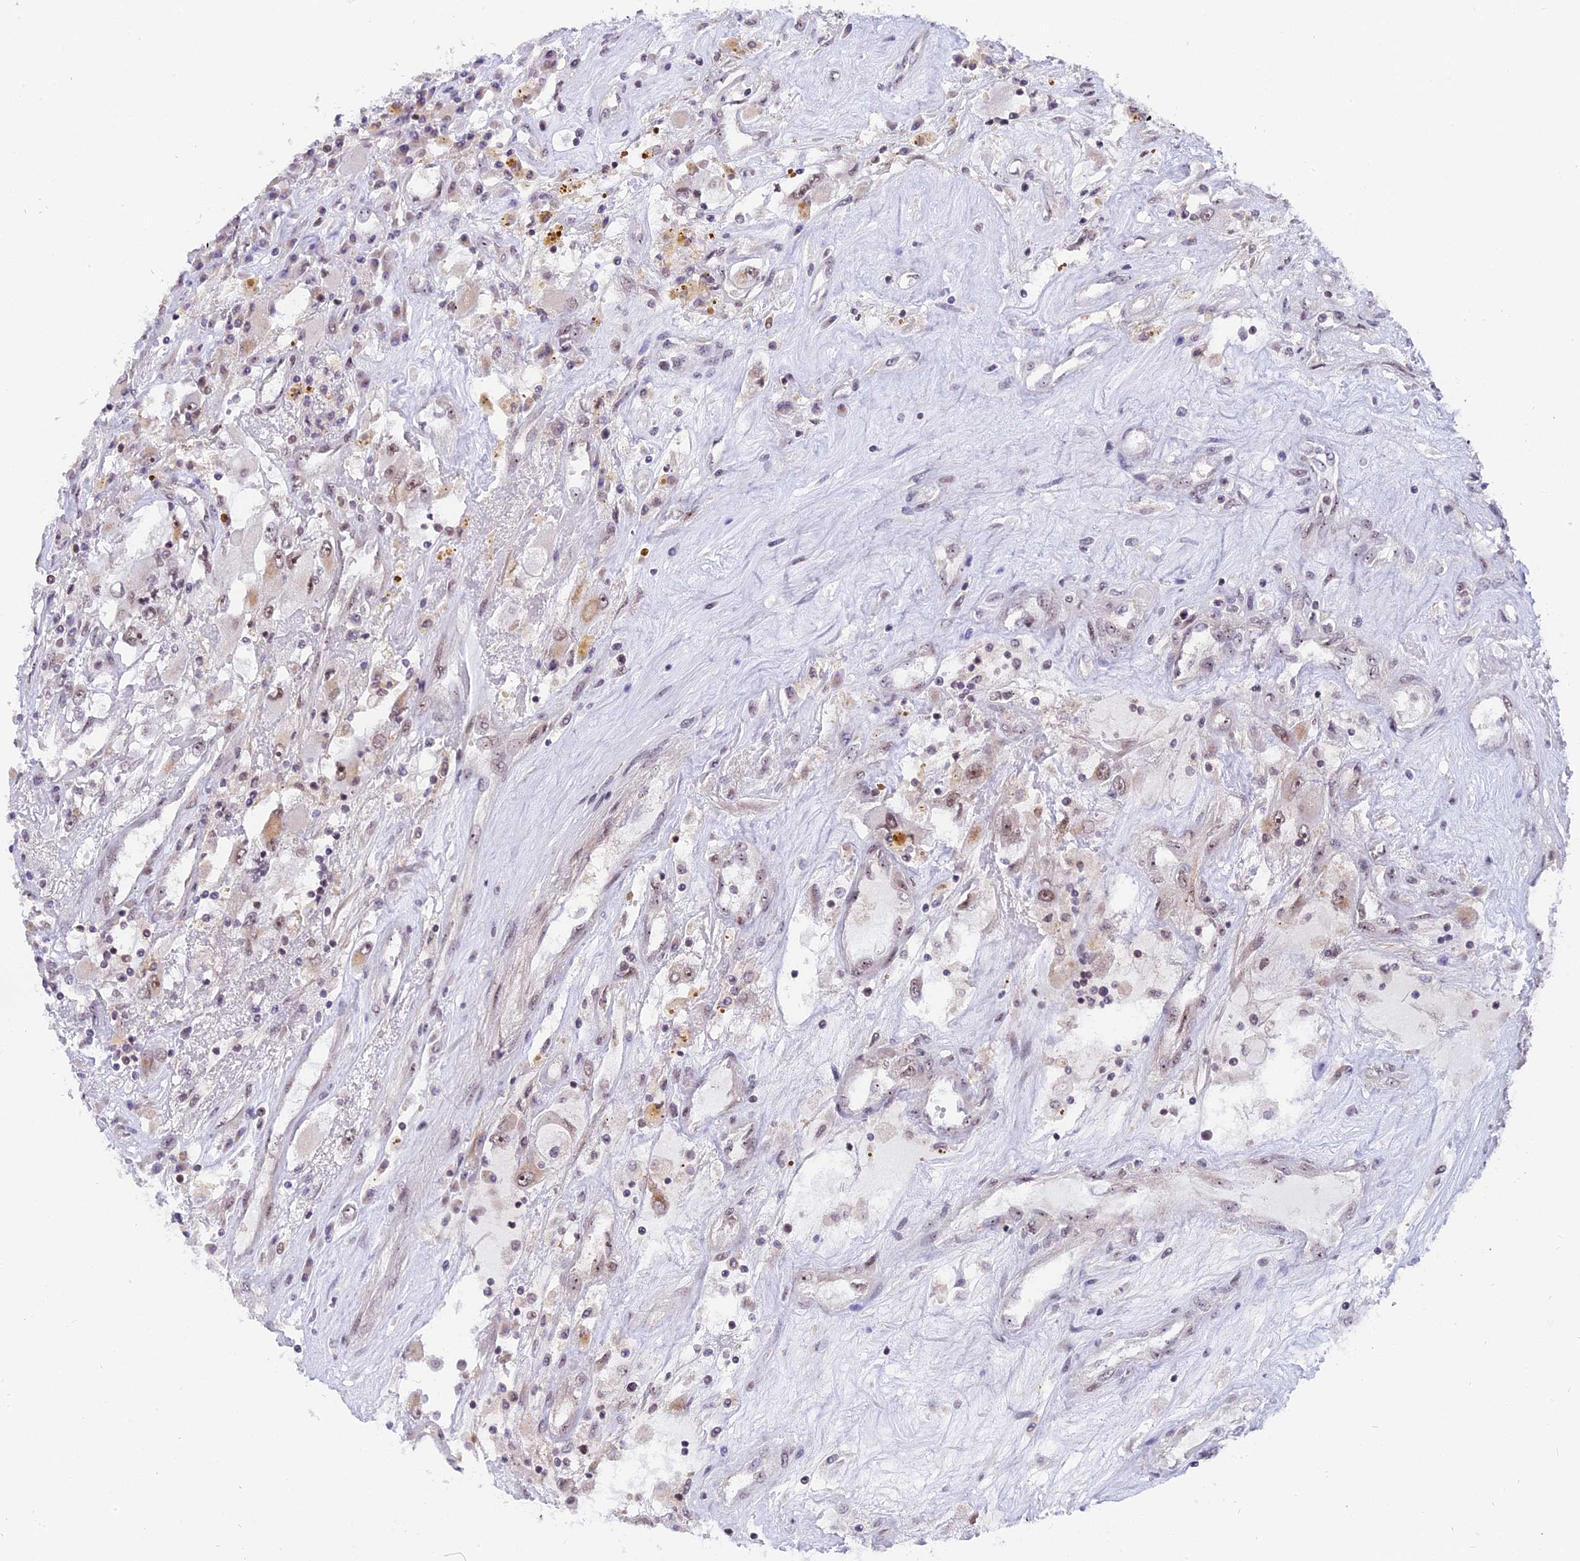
{"staining": {"intensity": "weak", "quantity": "25%-75%", "location": "nuclear"}, "tissue": "renal cancer", "cell_type": "Tumor cells", "image_type": "cancer", "snomed": [{"axis": "morphology", "description": "Adenocarcinoma, NOS"}, {"axis": "topography", "description": "Kidney"}], "caption": "A brown stain labels weak nuclear staining of a protein in renal cancer (adenocarcinoma) tumor cells.", "gene": "TADA3", "patient": {"sex": "female", "age": 52}}